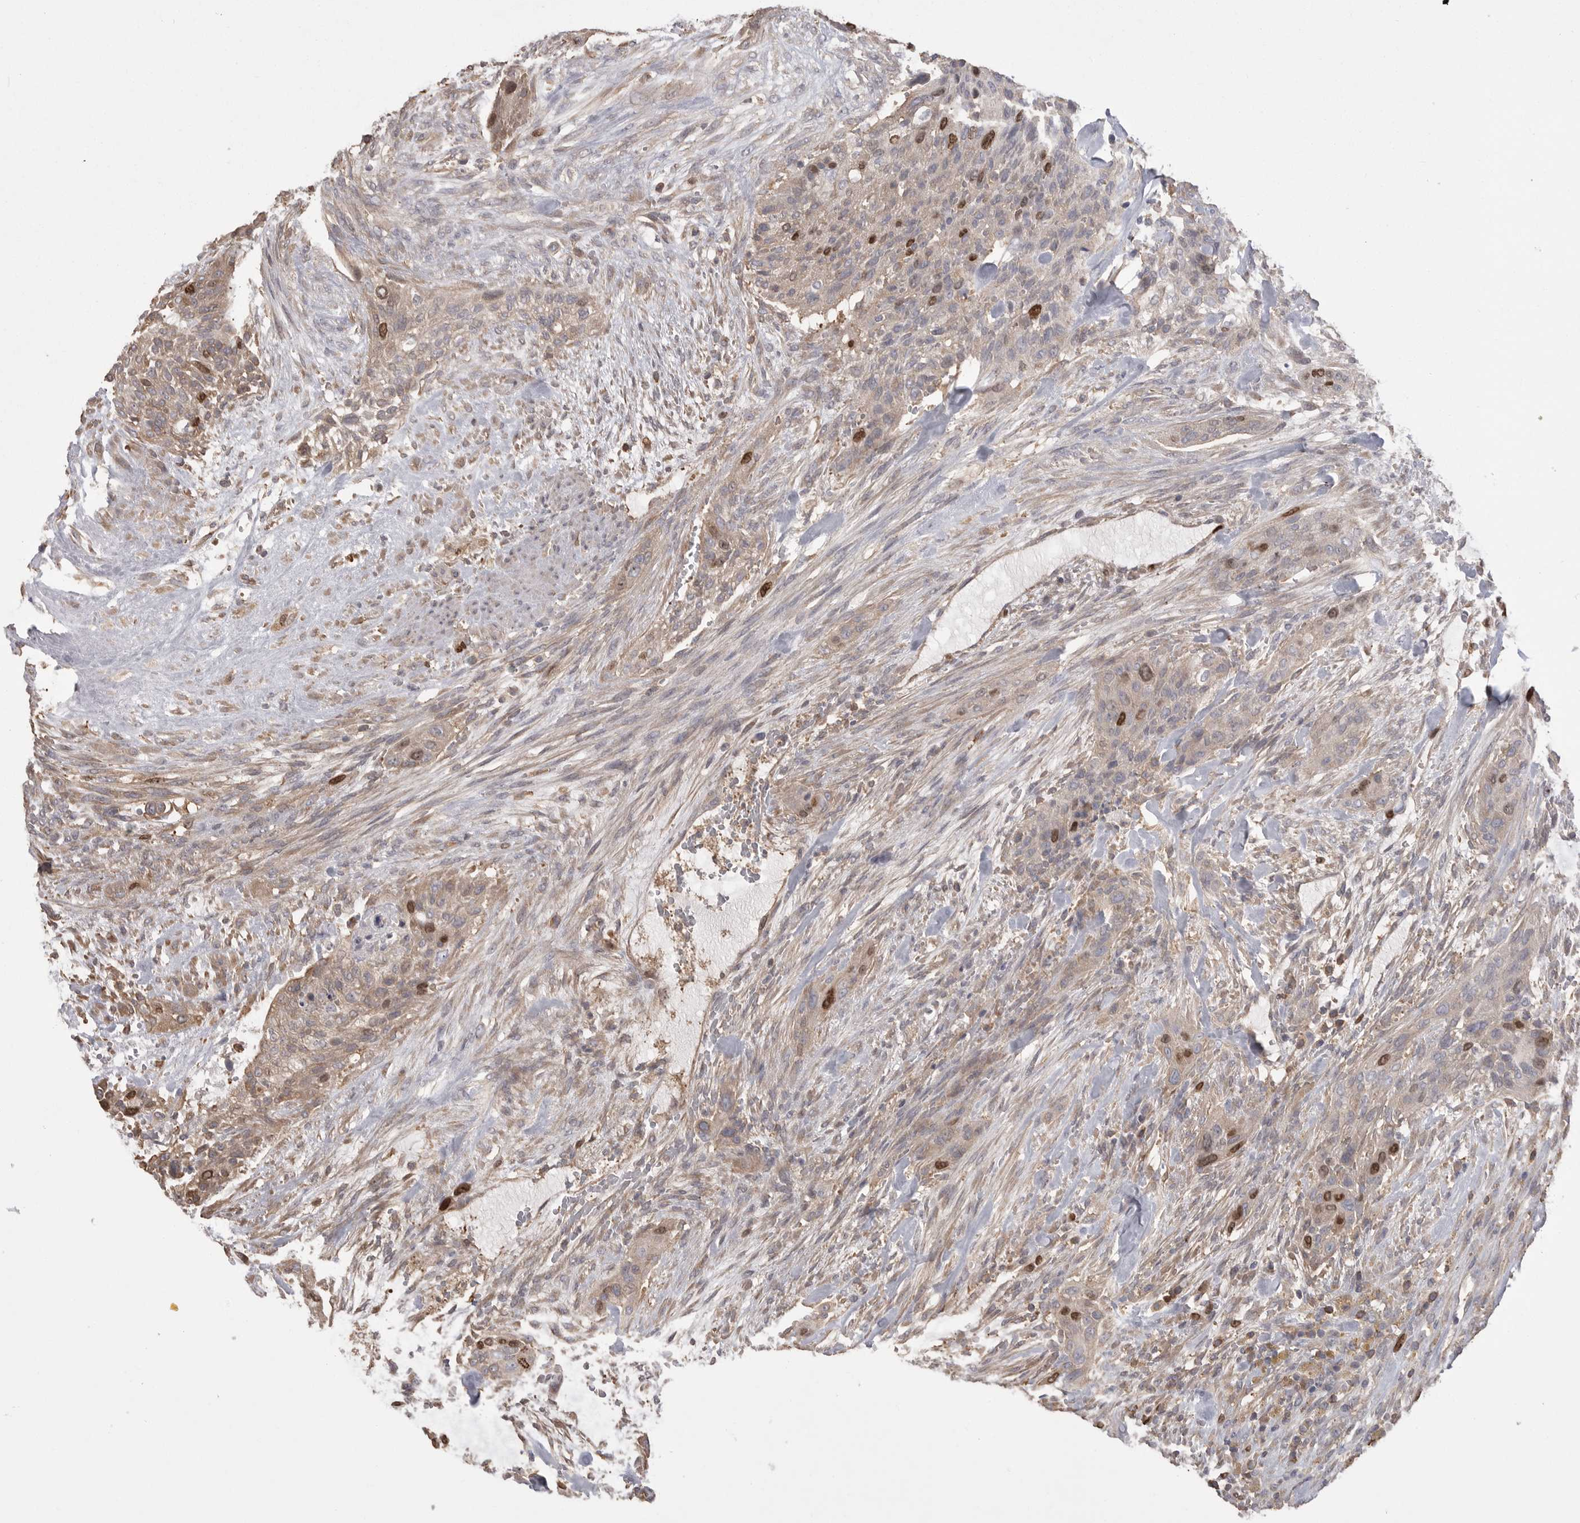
{"staining": {"intensity": "strong", "quantity": "<25%", "location": "cytoplasmic/membranous,nuclear"}, "tissue": "urothelial cancer", "cell_type": "Tumor cells", "image_type": "cancer", "snomed": [{"axis": "morphology", "description": "Urothelial carcinoma, High grade"}, {"axis": "topography", "description": "Urinary bladder"}], "caption": "Human urothelial carcinoma (high-grade) stained for a protein (brown) shows strong cytoplasmic/membranous and nuclear positive positivity in about <25% of tumor cells.", "gene": "TOP2A", "patient": {"sex": "male", "age": 35}}